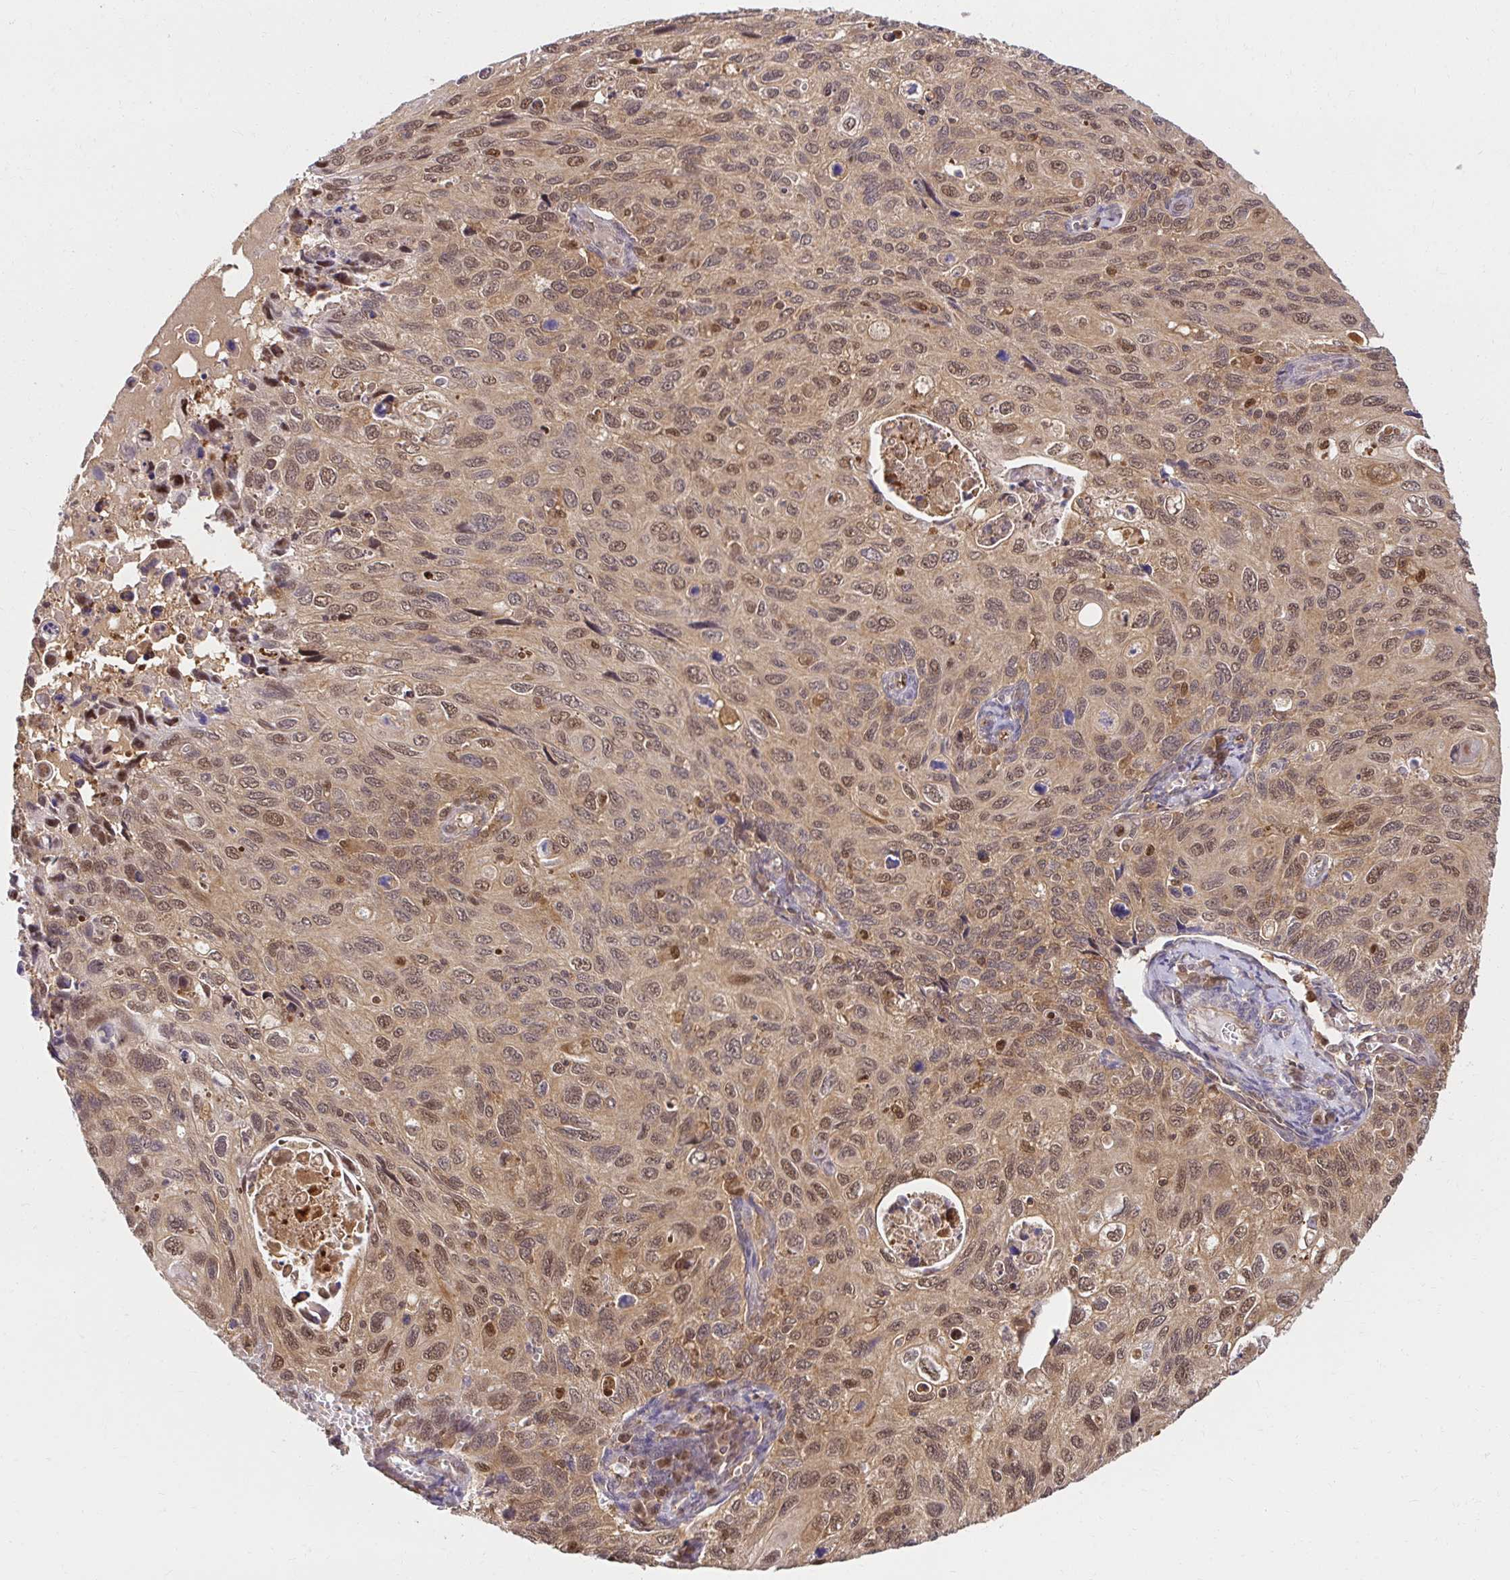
{"staining": {"intensity": "moderate", "quantity": ">75%", "location": "cytoplasmic/membranous,nuclear"}, "tissue": "cervical cancer", "cell_type": "Tumor cells", "image_type": "cancer", "snomed": [{"axis": "morphology", "description": "Squamous cell carcinoma, NOS"}, {"axis": "topography", "description": "Cervix"}], "caption": "A high-resolution photomicrograph shows immunohistochemistry staining of cervical cancer, which shows moderate cytoplasmic/membranous and nuclear expression in approximately >75% of tumor cells.", "gene": "PSMA4", "patient": {"sex": "female", "age": 70}}